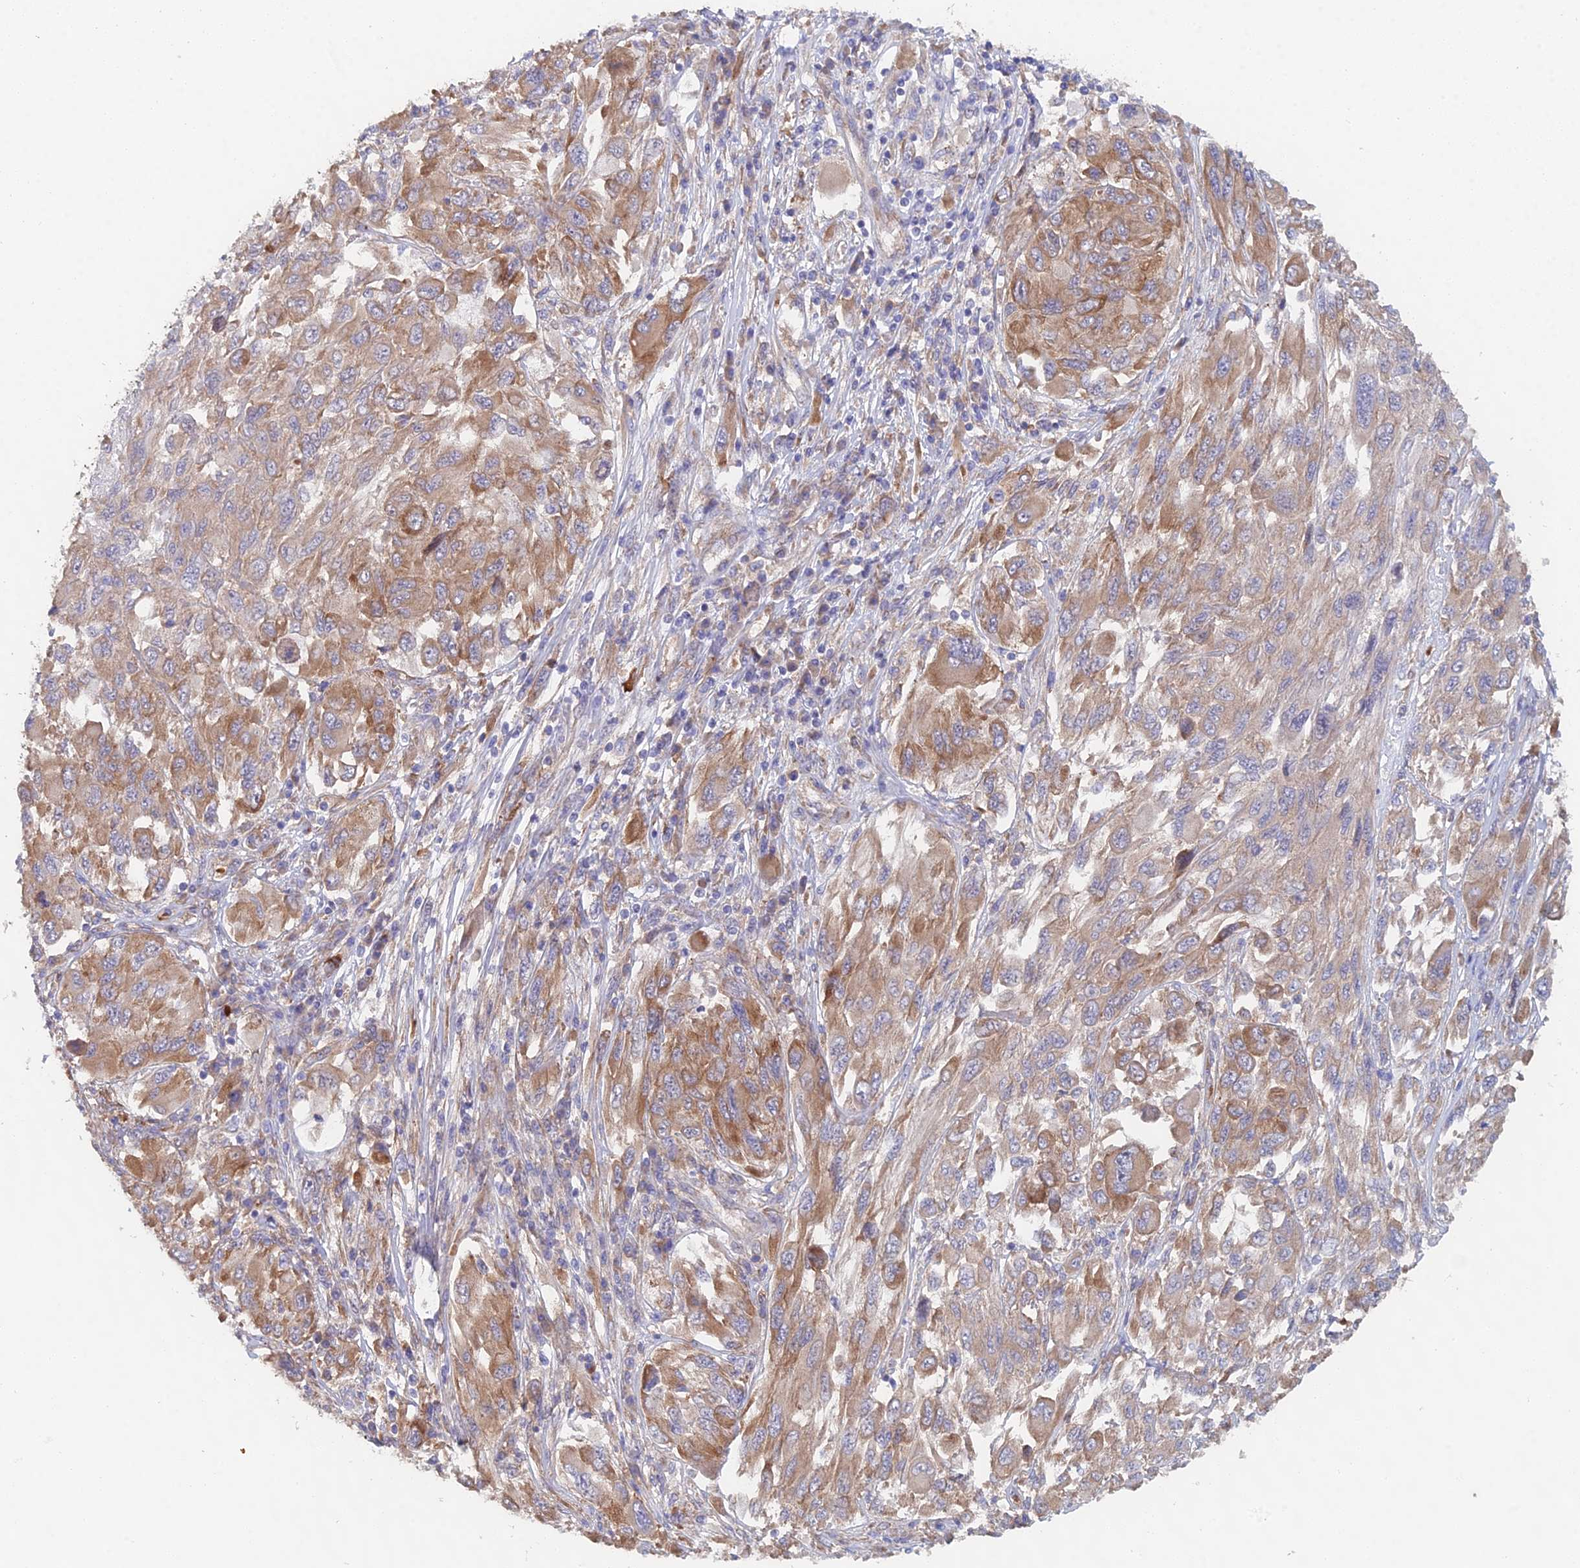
{"staining": {"intensity": "moderate", "quantity": "25%-75%", "location": "cytoplasmic/membranous"}, "tissue": "melanoma", "cell_type": "Tumor cells", "image_type": "cancer", "snomed": [{"axis": "morphology", "description": "Malignant melanoma, NOS"}, {"axis": "topography", "description": "Skin"}], "caption": "Human malignant melanoma stained with a protein marker shows moderate staining in tumor cells.", "gene": "ELOF1", "patient": {"sex": "female", "age": 91}}